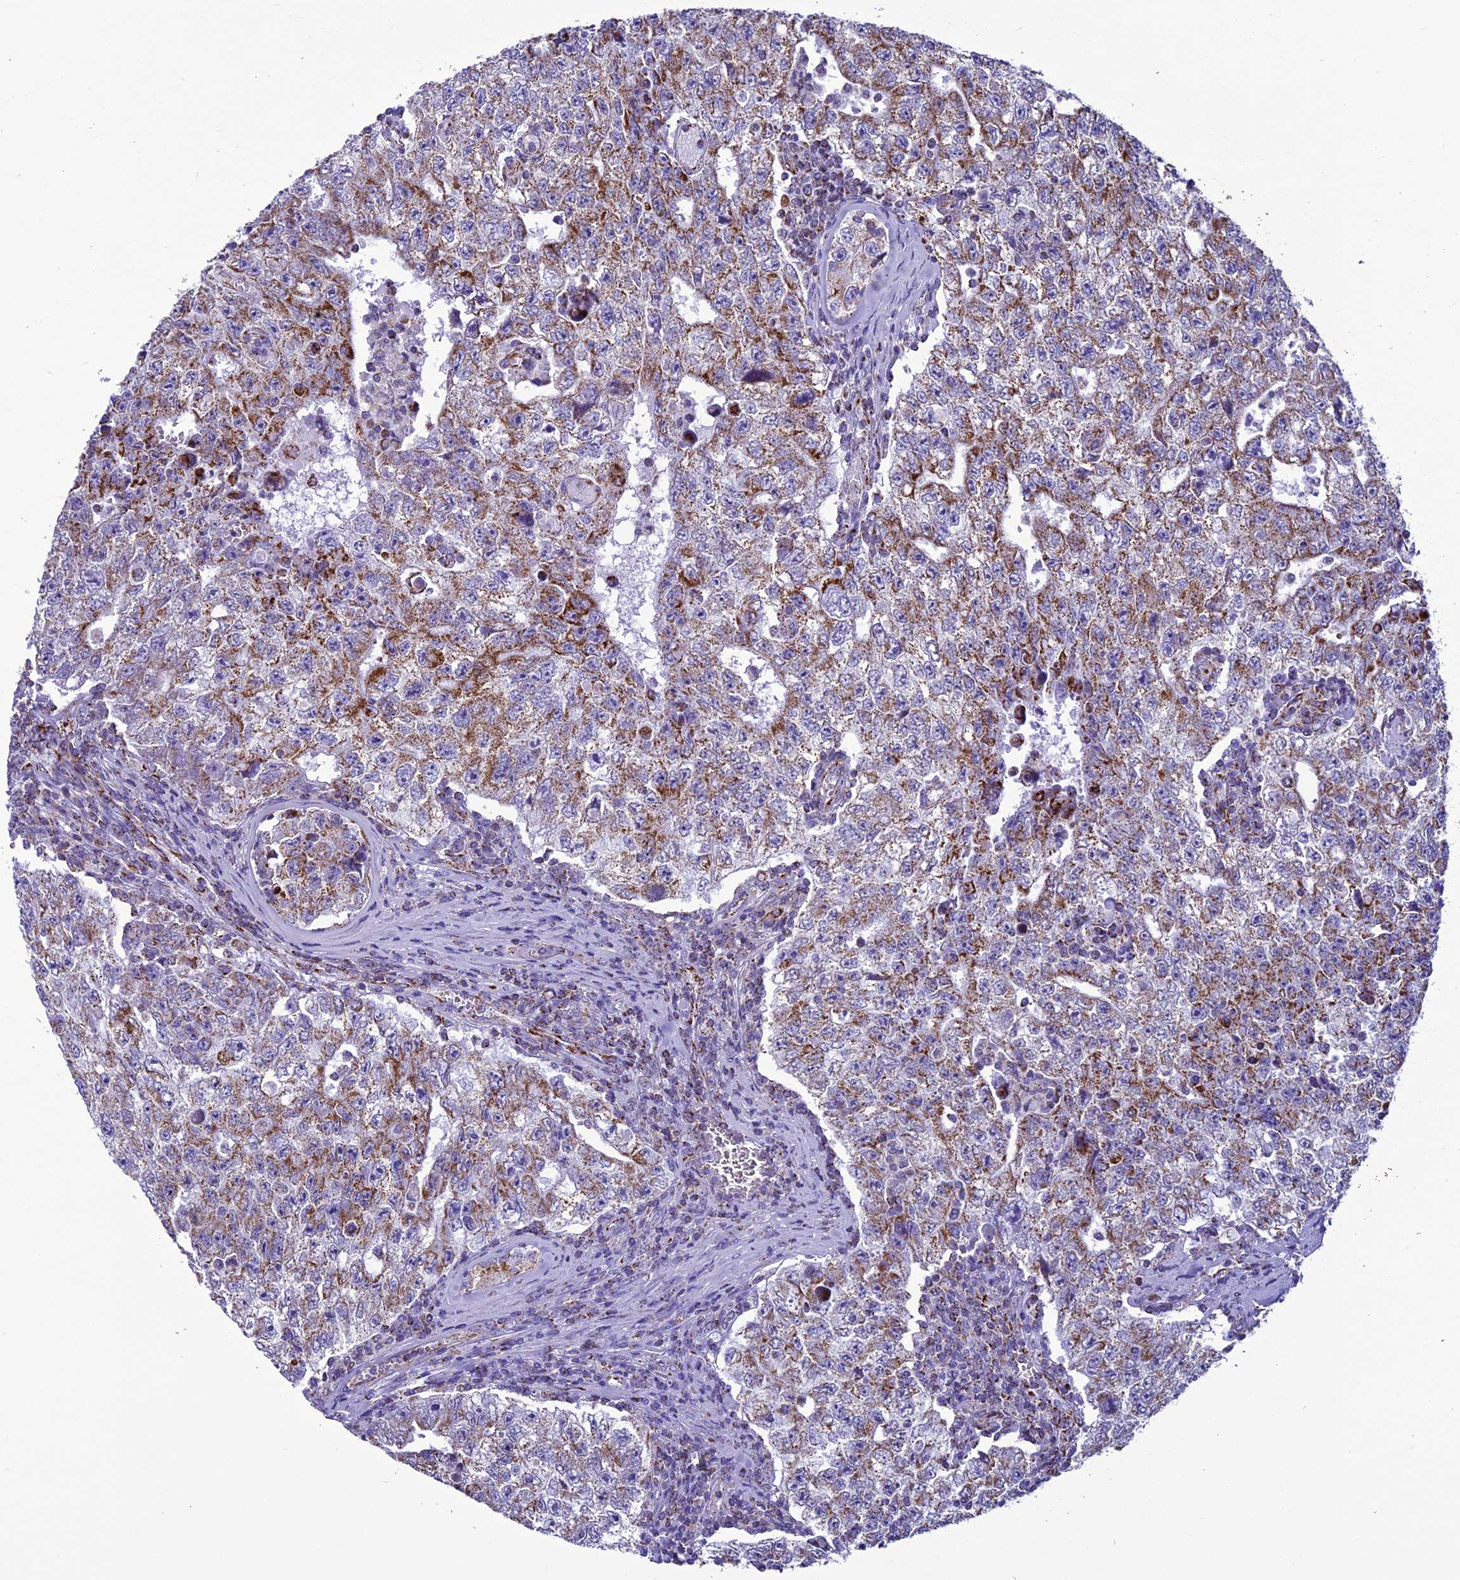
{"staining": {"intensity": "moderate", "quantity": "<25%", "location": "cytoplasmic/membranous"}, "tissue": "testis cancer", "cell_type": "Tumor cells", "image_type": "cancer", "snomed": [{"axis": "morphology", "description": "Carcinoma, Embryonal, NOS"}, {"axis": "topography", "description": "Testis"}], "caption": "This photomicrograph exhibits IHC staining of human testis cancer (embryonal carcinoma), with low moderate cytoplasmic/membranous staining in about <25% of tumor cells.", "gene": "ICA1L", "patient": {"sex": "male", "age": 17}}